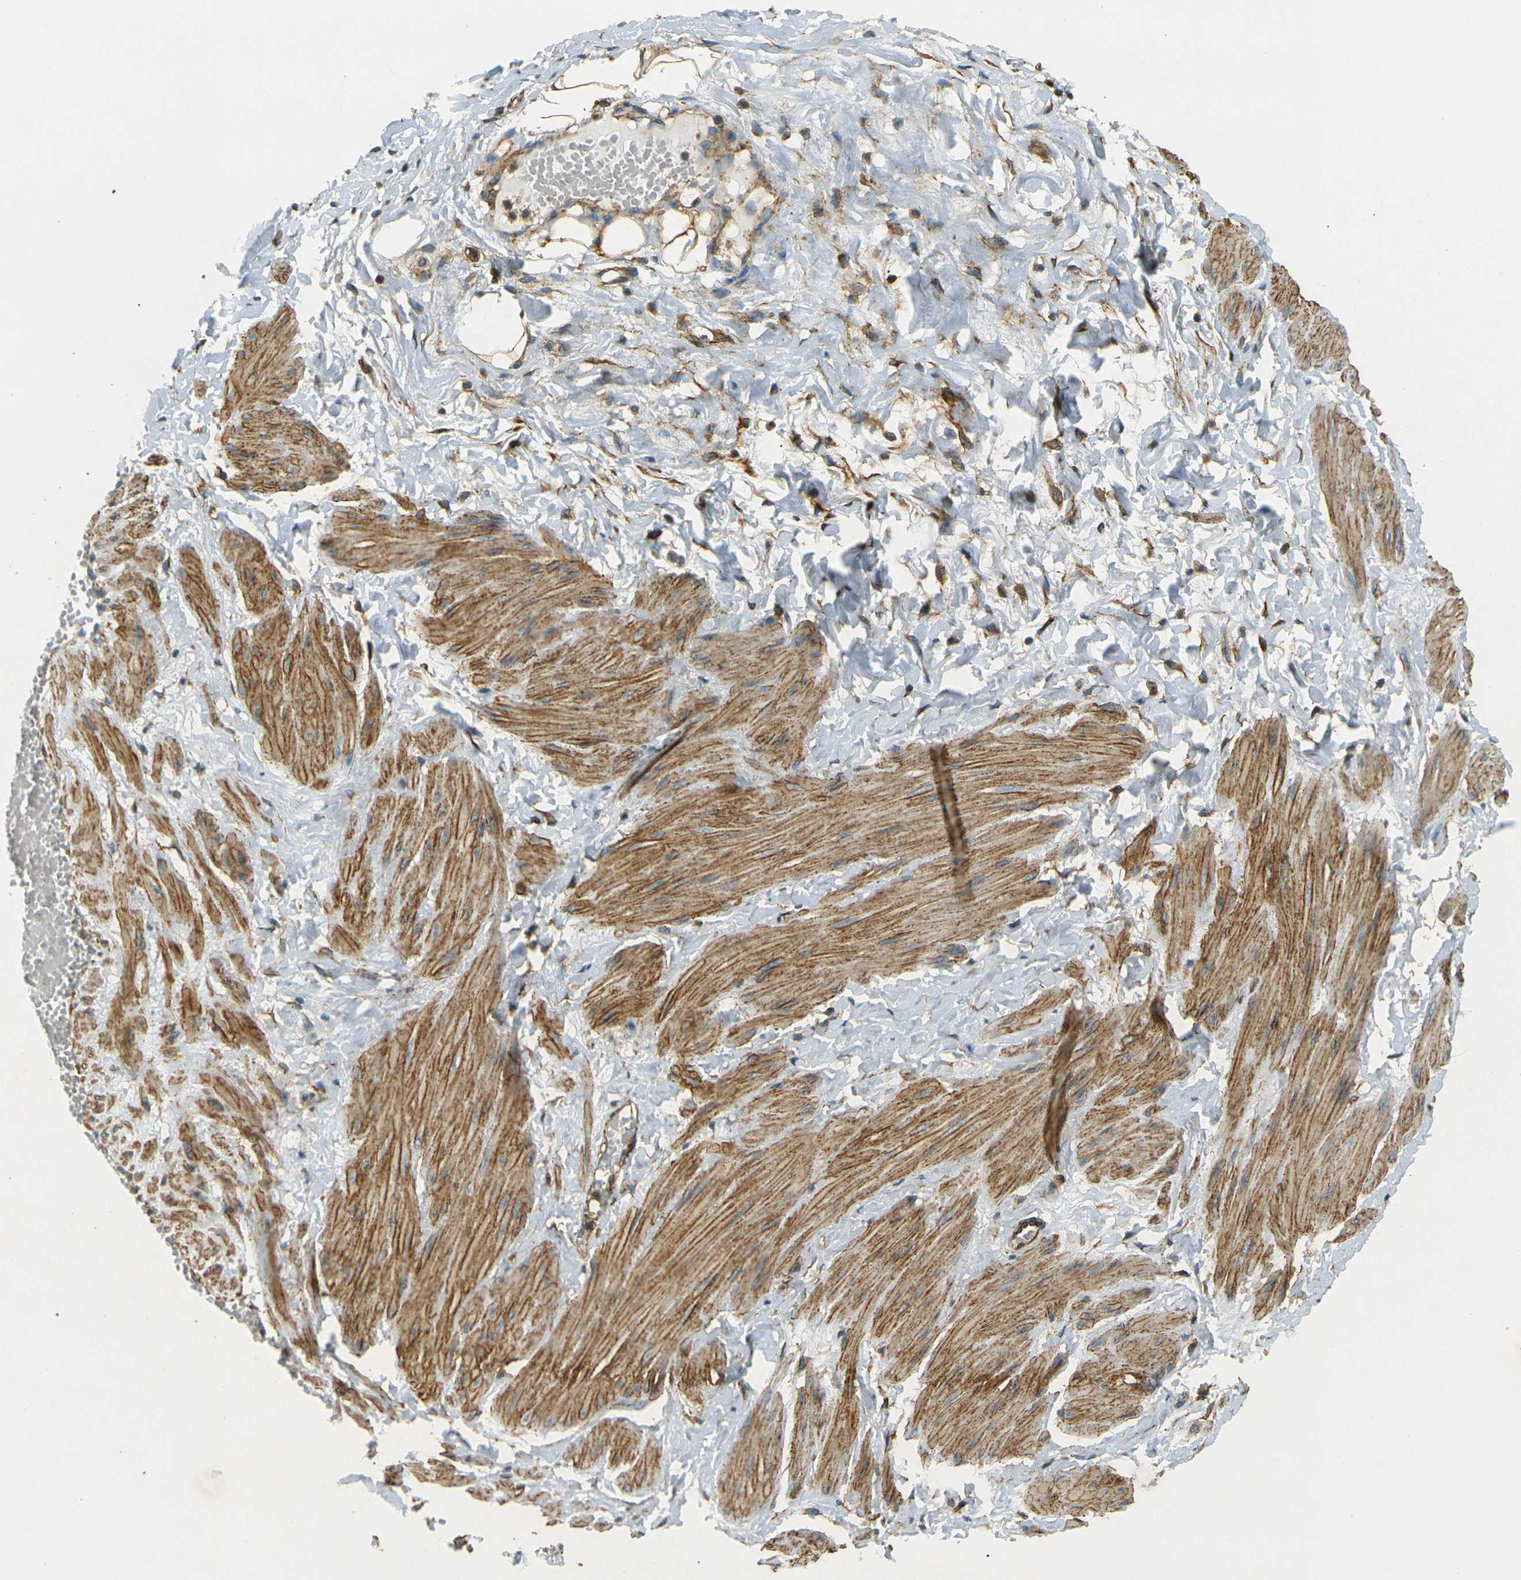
{"staining": {"intensity": "strong", "quantity": ">75%", "location": "cytoplasmic/membranous"}, "tissue": "adipose tissue", "cell_type": "Adipocytes", "image_type": "normal", "snomed": [{"axis": "morphology", "description": "Normal tissue, NOS"}, {"axis": "topography", "description": "Soft tissue"}, {"axis": "topography", "description": "Vascular tissue"}], "caption": "Immunohistochemical staining of normal human adipose tissue displays strong cytoplasmic/membranous protein expression in about >75% of adipocytes. The staining was performed using DAB (3,3'-diaminobenzidine), with brown indicating positive protein expression. Nuclei are stained blue with hematoxylin.", "gene": "EPHA7", "patient": {"sex": "female", "age": 35}}